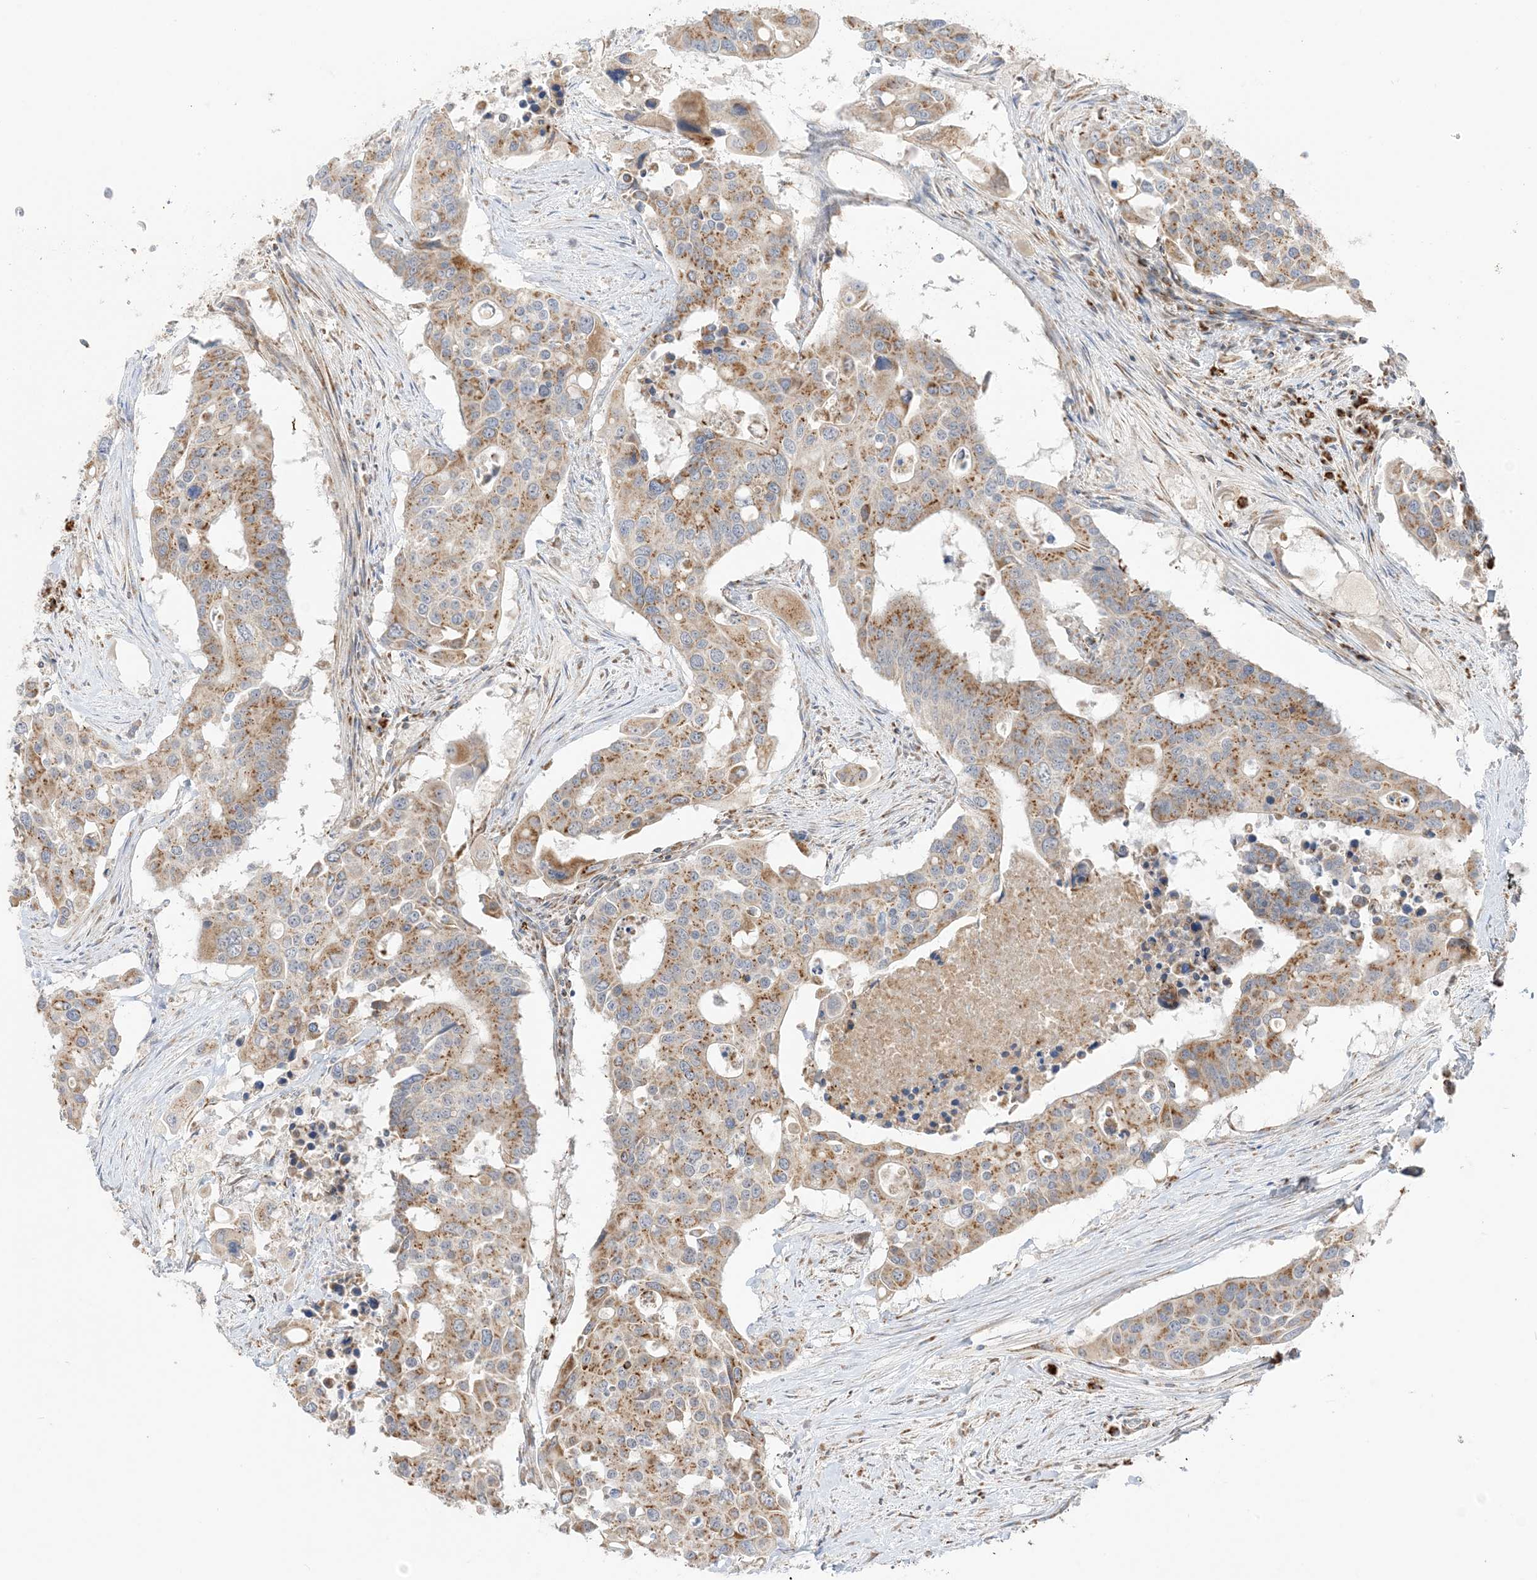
{"staining": {"intensity": "moderate", "quantity": ">75%", "location": "cytoplasmic/membranous"}, "tissue": "colorectal cancer", "cell_type": "Tumor cells", "image_type": "cancer", "snomed": [{"axis": "morphology", "description": "Adenocarcinoma, NOS"}, {"axis": "topography", "description": "Colon"}], "caption": "This micrograph demonstrates IHC staining of adenocarcinoma (colorectal), with medium moderate cytoplasmic/membranous positivity in about >75% of tumor cells.", "gene": "SLC25A12", "patient": {"sex": "male", "age": 77}}